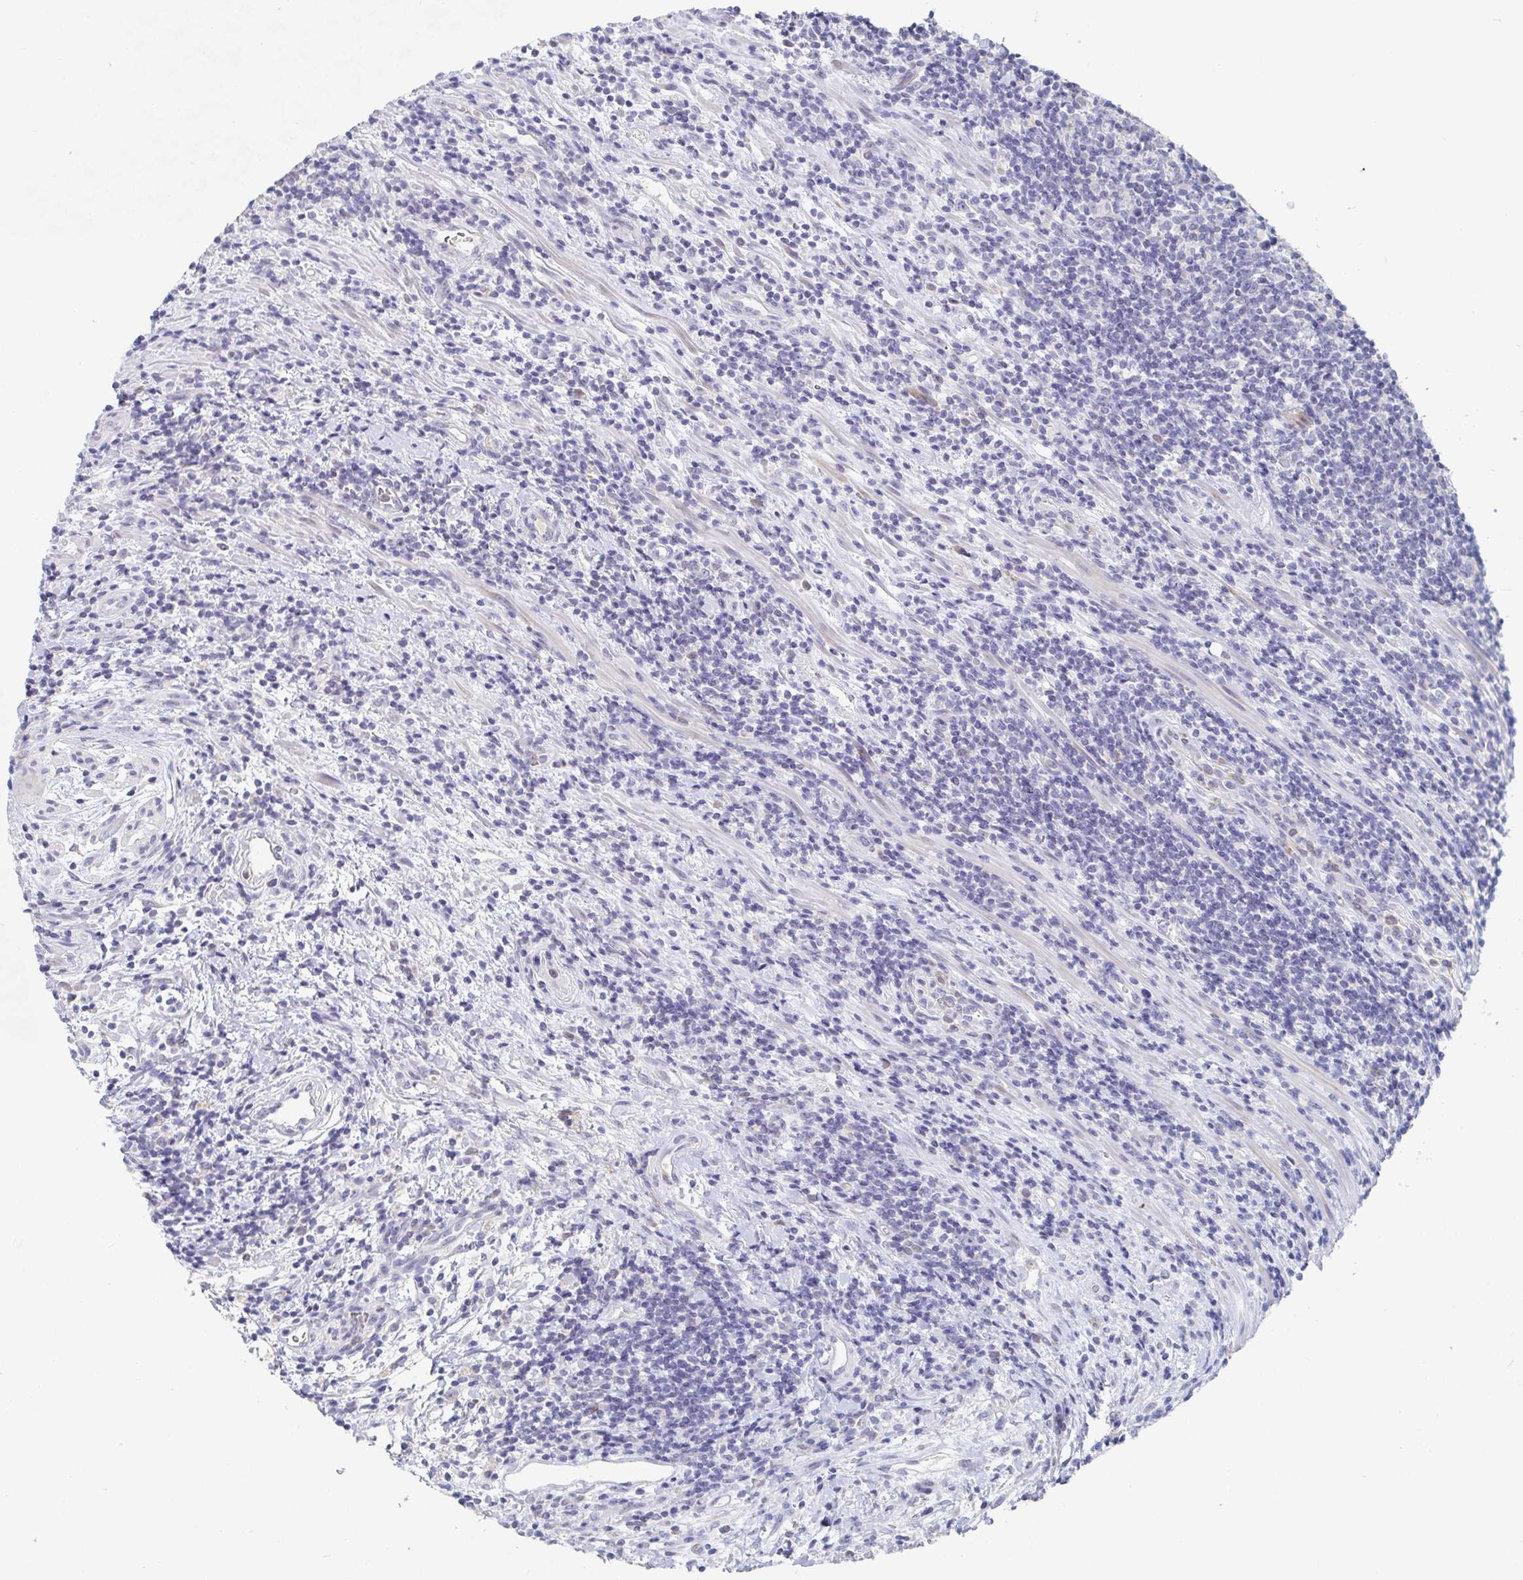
{"staining": {"intensity": "negative", "quantity": "none", "location": "none"}, "tissue": "lymphoma", "cell_type": "Tumor cells", "image_type": "cancer", "snomed": [{"axis": "morphology", "description": "Malignant lymphoma, non-Hodgkin's type, High grade"}, {"axis": "topography", "description": "Small intestine"}], "caption": "Lymphoma stained for a protein using immunohistochemistry demonstrates no positivity tumor cells.", "gene": "ZNF430", "patient": {"sex": "female", "age": 56}}